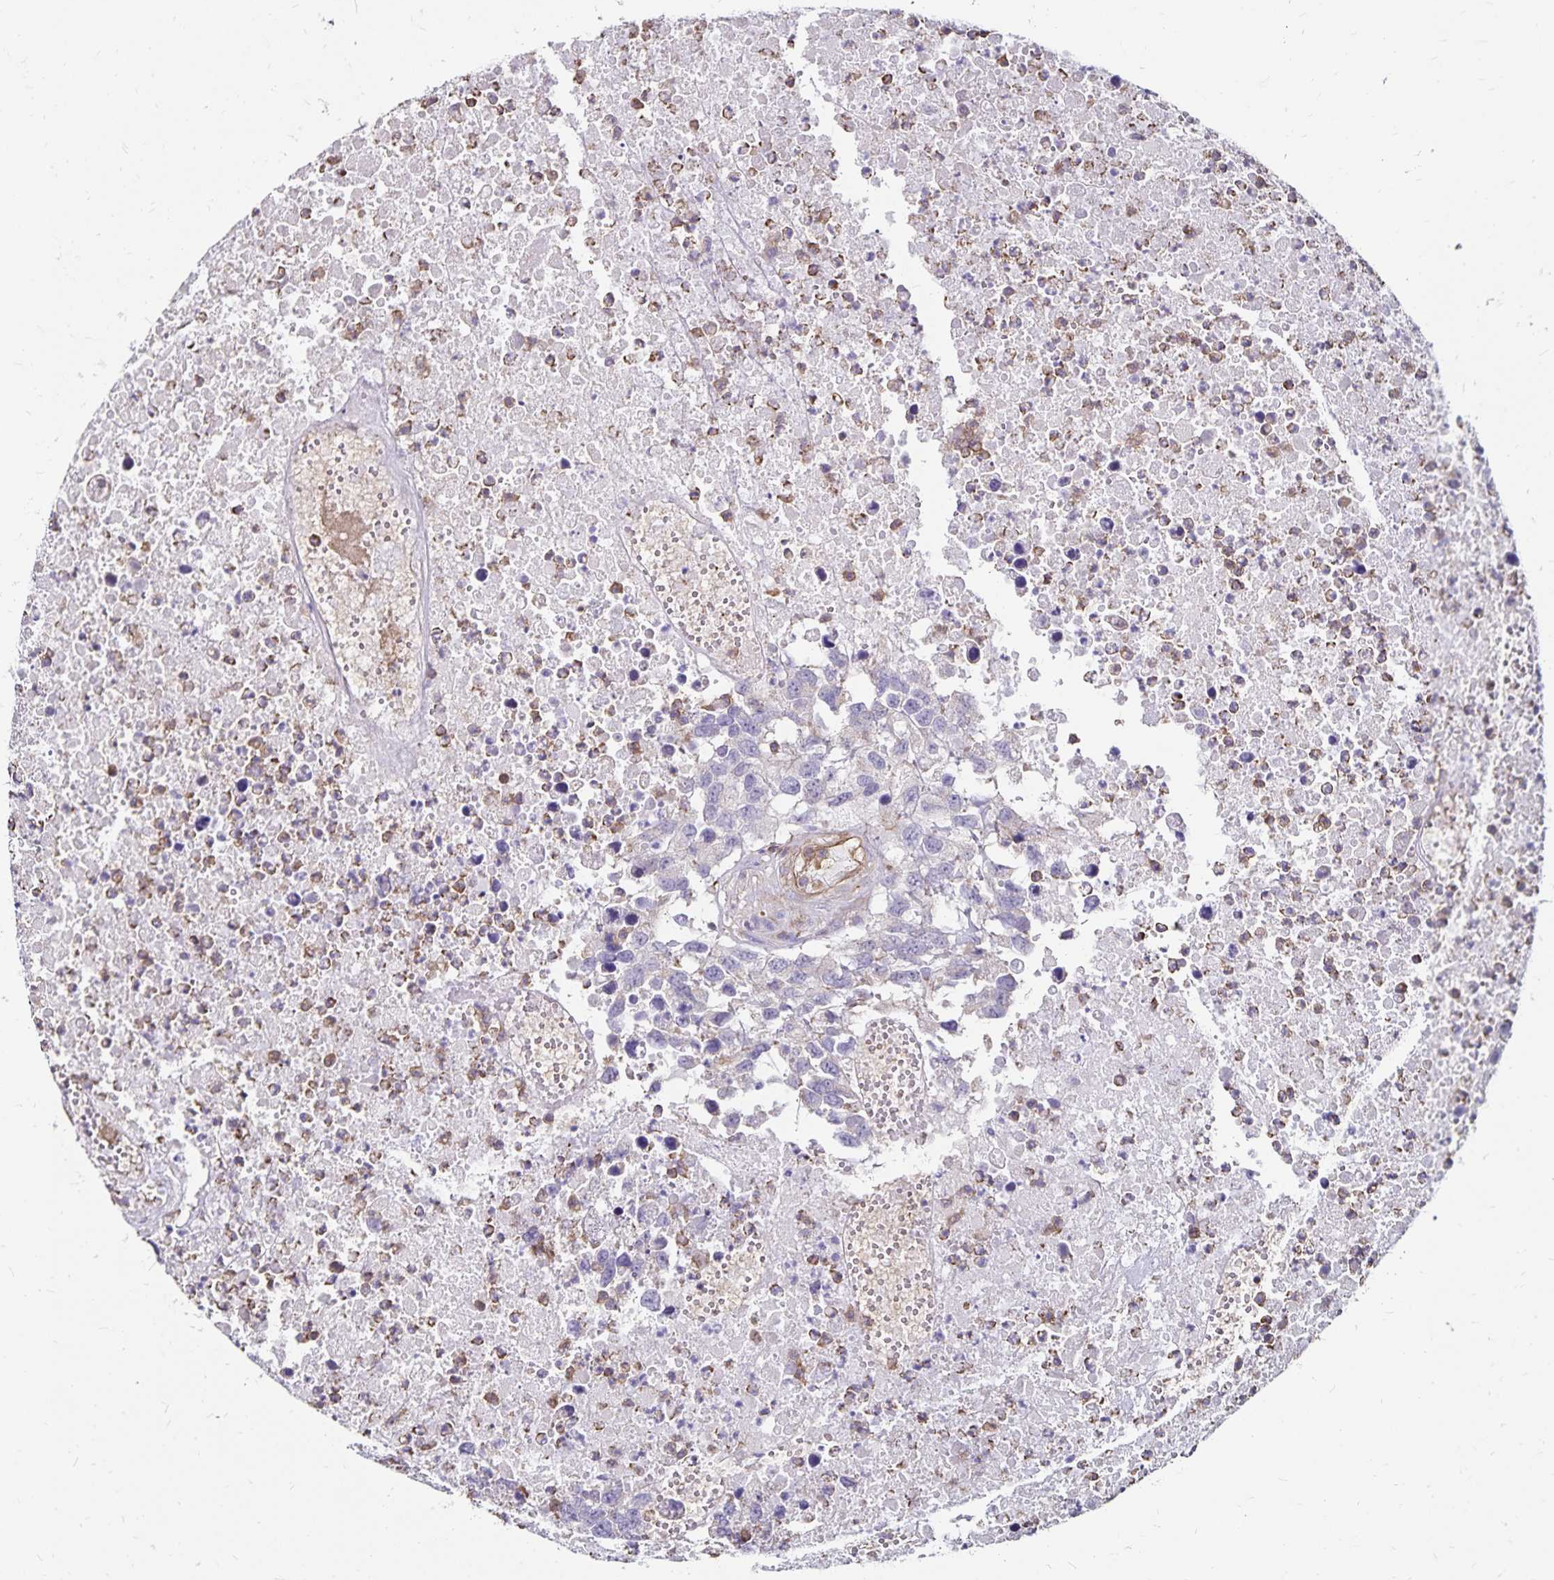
{"staining": {"intensity": "negative", "quantity": "none", "location": "none"}, "tissue": "testis cancer", "cell_type": "Tumor cells", "image_type": "cancer", "snomed": [{"axis": "morphology", "description": "Carcinoma, Embryonal, NOS"}, {"axis": "topography", "description": "Testis"}], "caption": "This is an IHC photomicrograph of testis embryonal carcinoma. There is no expression in tumor cells.", "gene": "RPRML", "patient": {"sex": "male", "age": 83}}